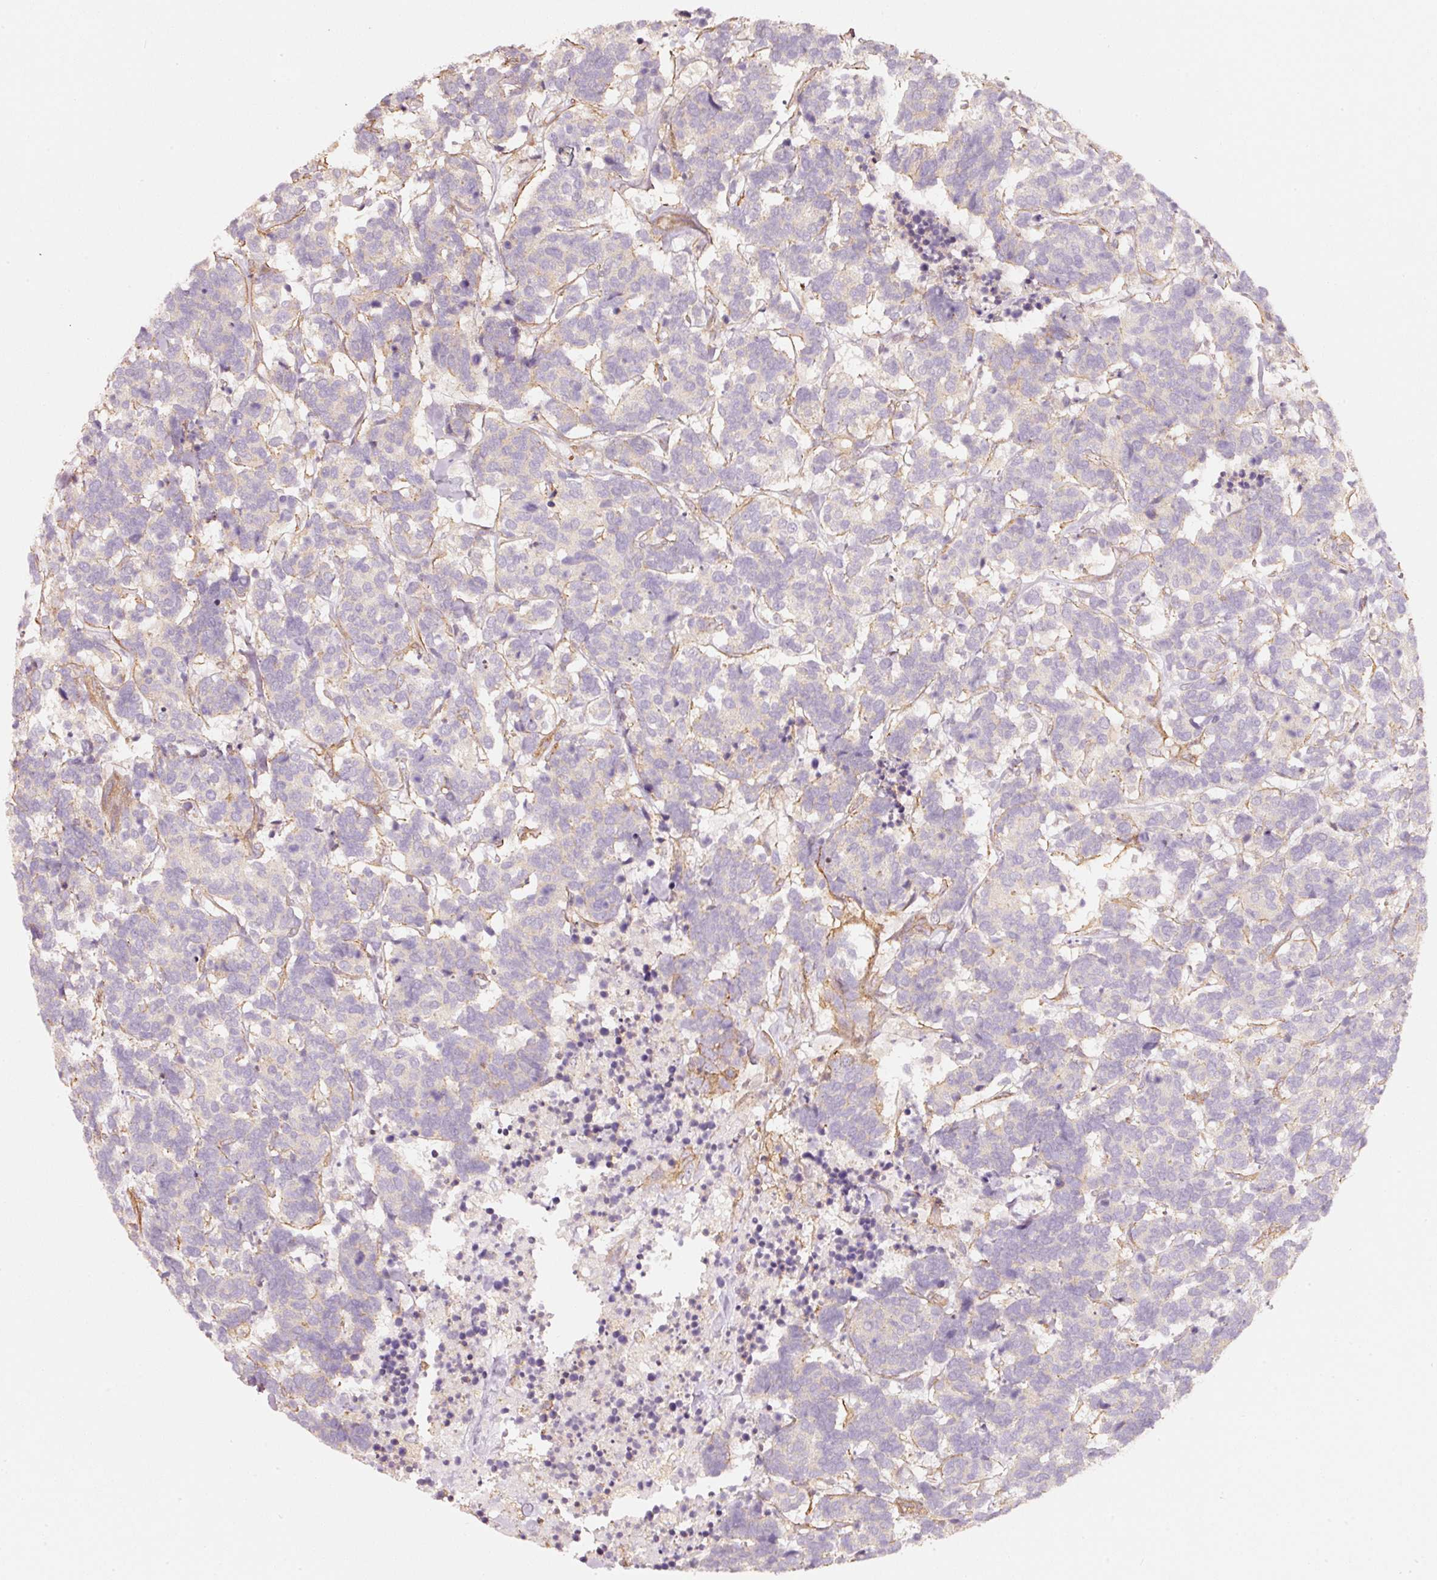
{"staining": {"intensity": "negative", "quantity": "none", "location": "none"}, "tissue": "carcinoid", "cell_type": "Tumor cells", "image_type": "cancer", "snomed": [{"axis": "morphology", "description": "Carcinoma, NOS"}, {"axis": "morphology", "description": "Carcinoid, malignant, NOS"}, {"axis": "topography", "description": "Urinary bladder"}], "caption": "Tumor cells show no significant positivity in carcinoid.", "gene": "CEP95", "patient": {"sex": "male", "age": 57}}